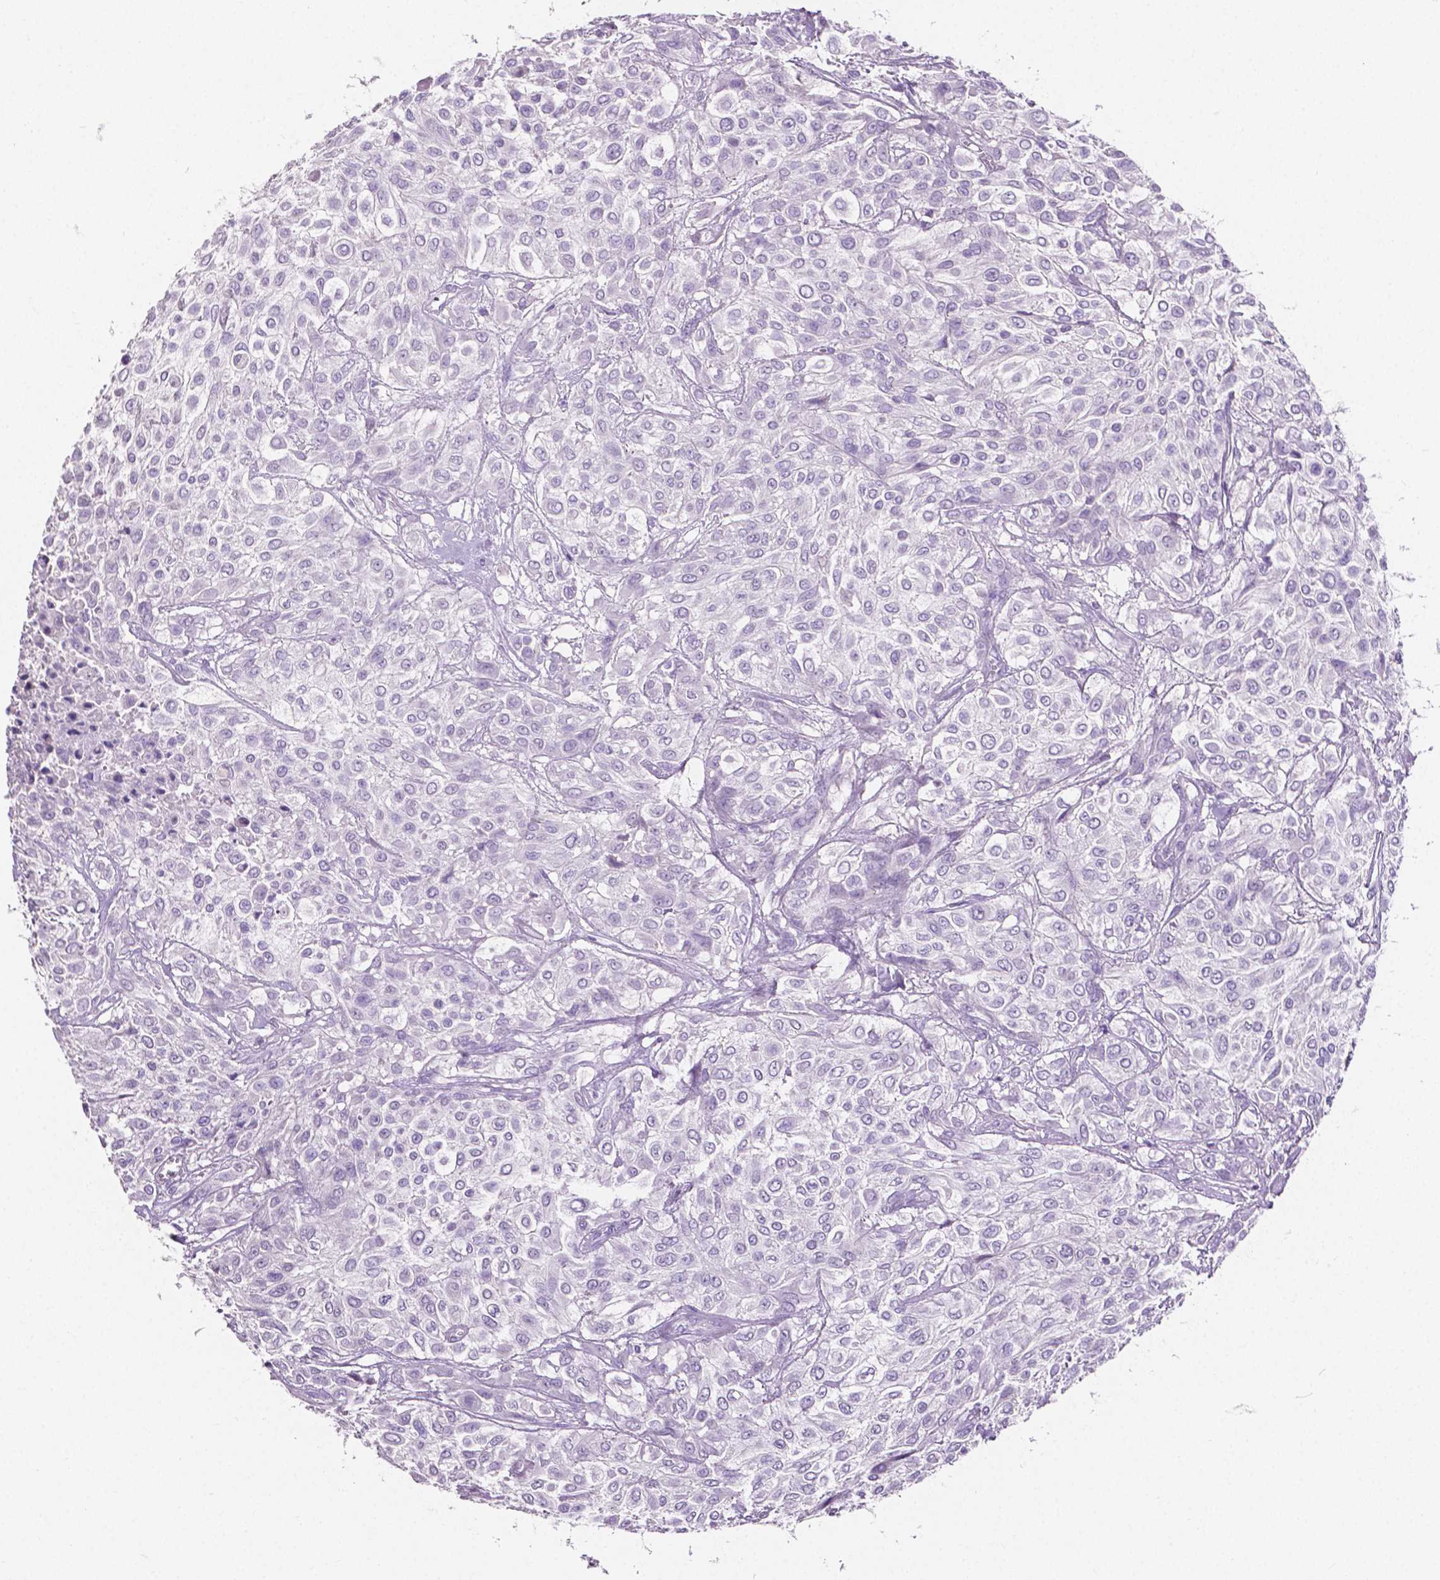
{"staining": {"intensity": "negative", "quantity": "none", "location": "none"}, "tissue": "urothelial cancer", "cell_type": "Tumor cells", "image_type": "cancer", "snomed": [{"axis": "morphology", "description": "Urothelial carcinoma, High grade"}, {"axis": "topography", "description": "Urinary bladder"}], "caption": "A high-resolution micrograph shows immunohistochemistry staining of urothelial cancer, which demonstrates no significant positivity in tumor cells.", "gene": "SLC22A2", "patient": {"sex": "male", "age": 57}}